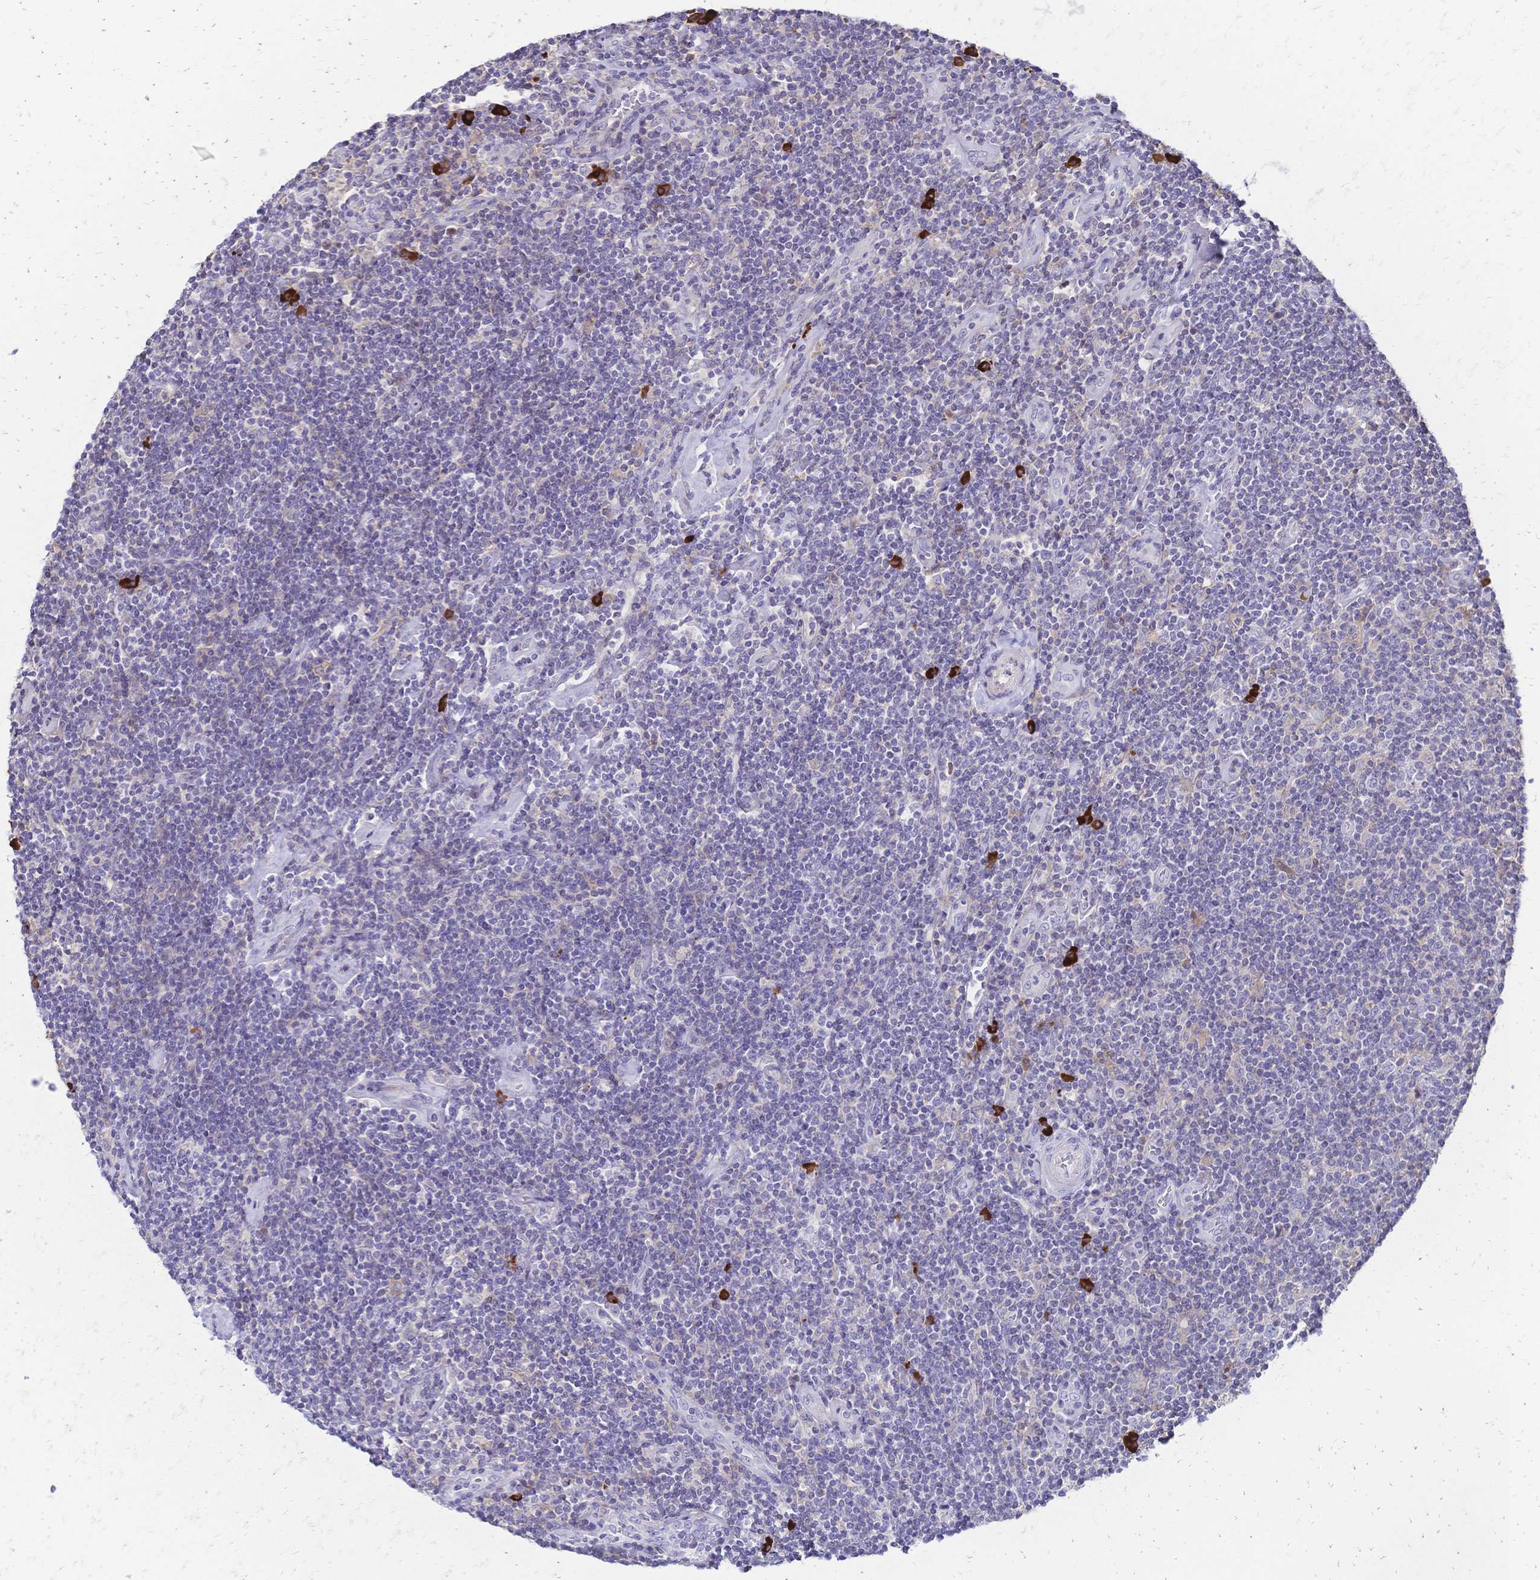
{"staining": {"intensity": "negative", "quantity": "none", "location": "none"}, "tissue": "lymphoma", "cell_type": "Tumor cells", "image_type": "cancer", "snomed": [{"axis": "morphology", "description": "Hodgkin's disease, NOS"}, {"axis": "topography", "description": "Lymph node"}], "caption": "Immunohistochemical staining of human lymphoma reveals no significant positivity in tumor cells.", "gene": "IL2RA", "patient": {"sex": "male", "age": 40}}